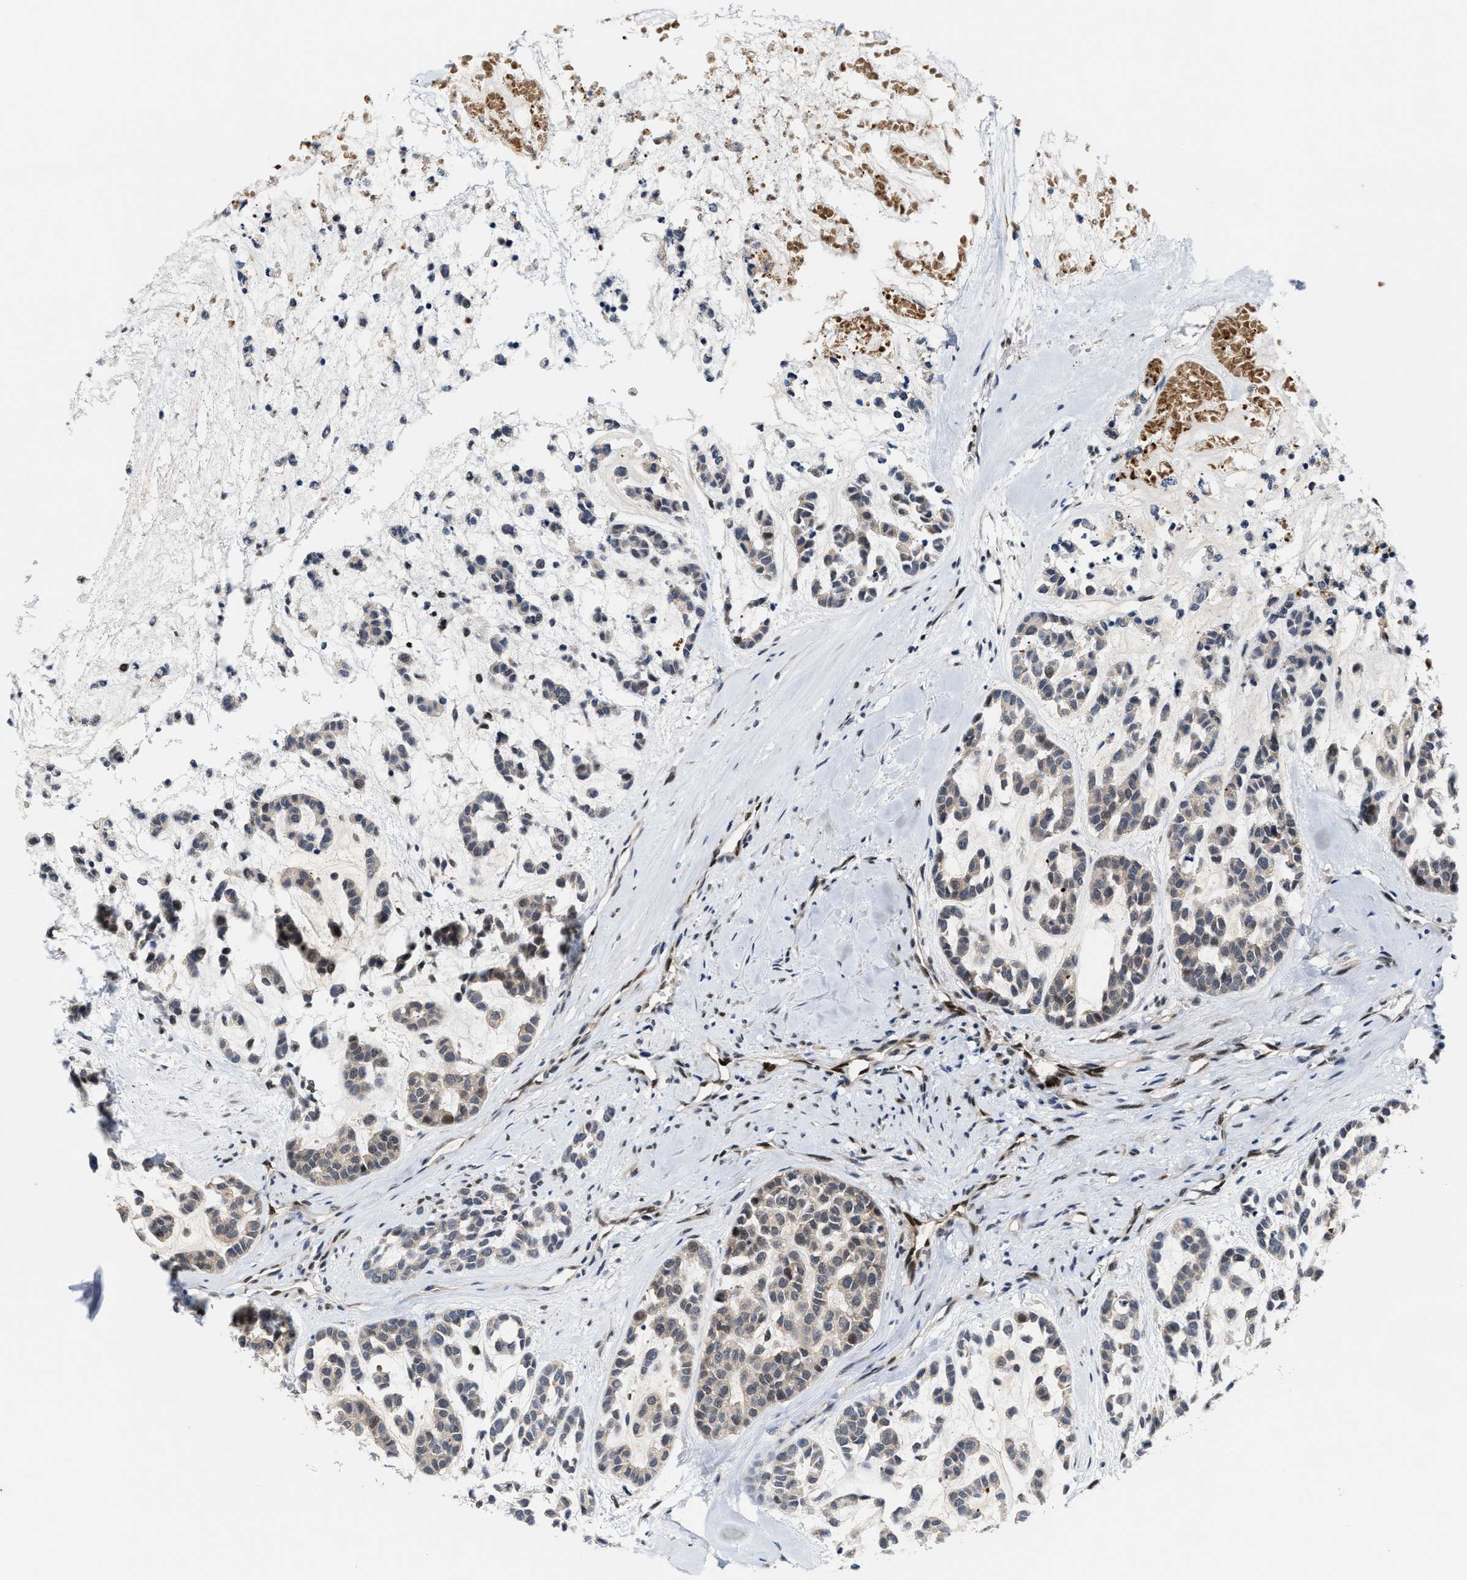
{"staining": {"intensity": "weak", "quantity": "25%-75%", "location": "cytoplasmic/membranous"}, "tissue": "head and neck cancer", "cell_type": "Tumor cells", "image_type": "cancer", "snomed": [{"axis": "morphology", "description": "Adenocarcinoma, NOS"}, {"axis": "morphology", "description": "Adenoma, NOS"}, {"axis": "topography", "description": "Head-Neck"}], "caption": "Protein staining of head and neck adenocarcinoma tissue exhibits weak cytoplasmic/membranous positivity in approximately 25%-75% of tumor cells.", "gene": "TCF4", "patient": {"sex": "female", "age": 55}}